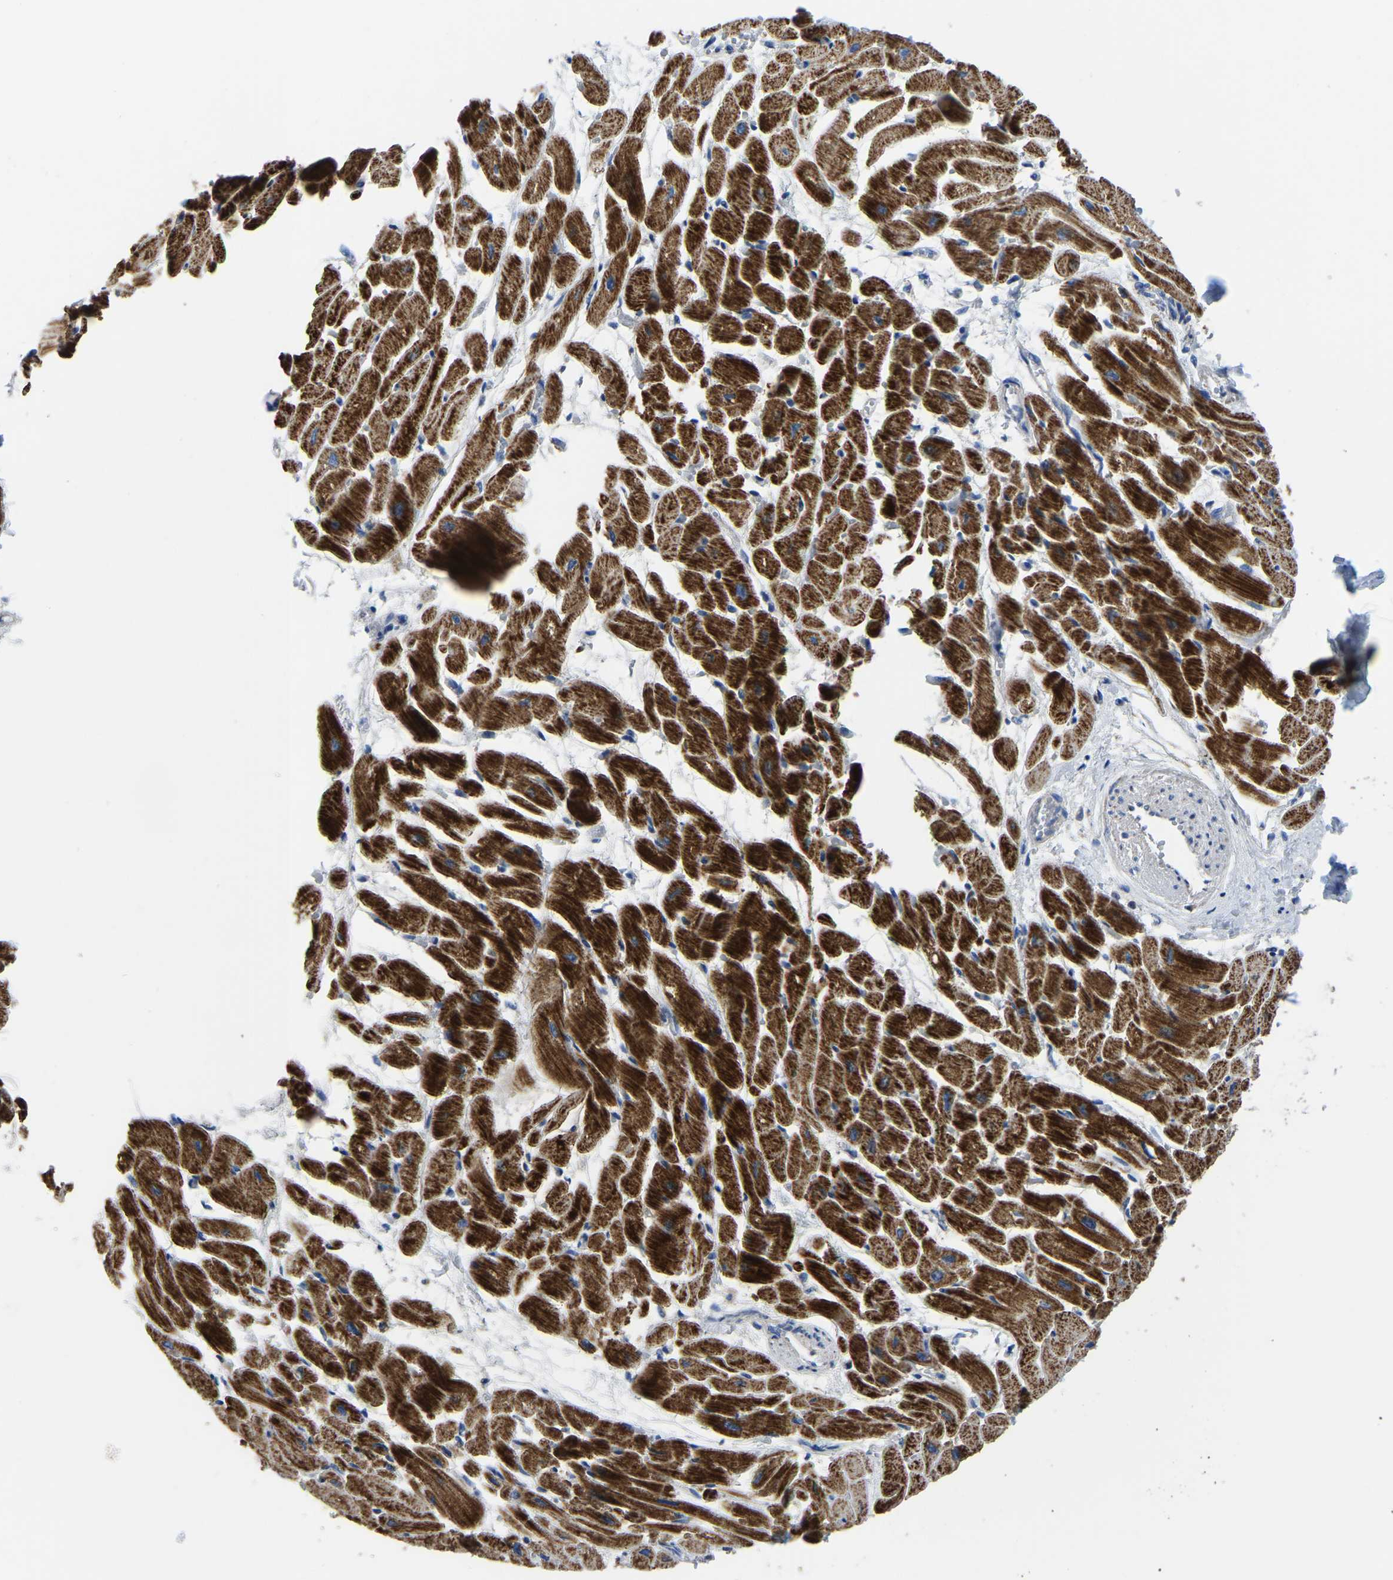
{"staining": {"intensity": "strong", "quantity": ">75%", "location": "cytoplasmic/membranous"}, "tissue": "heart muscle", "cell_type": "Cardiomyocytes", "image_type": "normal", "snomed": [{"axis": "morphology", "description": "Normal tissue, NOS"}, {"axis": "topography", "description": "Heart"}], "caption": "DAB immunohistochemical staining of benign human heart muscle shows strong cytoplasmic/membranous protein staining in about >75% of cardiomyocytes.", "gene": "ETFA", "patient": {"sex": "male", "age": 45}}